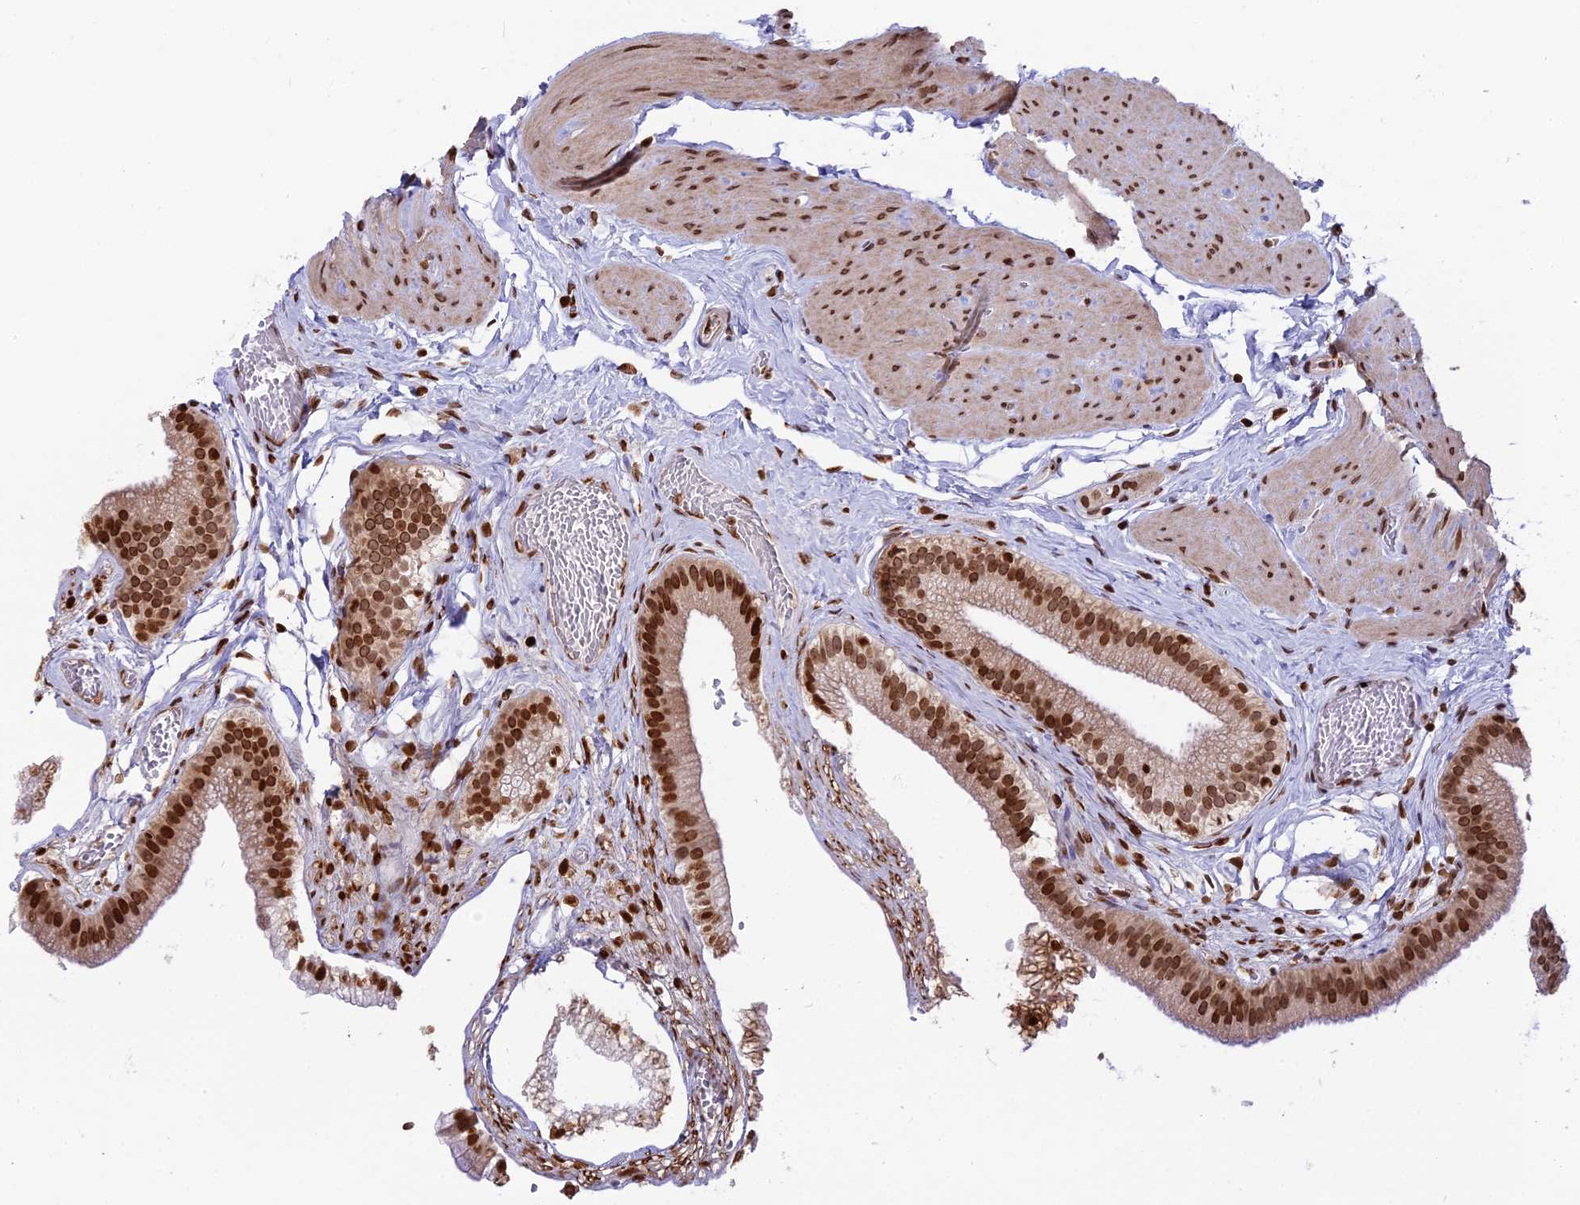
{"staining": {"intensity": "strong", "quantity": ">75%", "location": "nuclear"}, "tissue": "gallbladder", "cell_type": "Glandular cells", "image_type": "normal", "snomed": [{"axis": "morphology", "description": "Normal tissue, NOS"}, {"axis": "topography", "description": "Gallbladder"}], "caption": "IHC (DAB) staining of unremarkable gallbladder shows strong nuclear protein expression in about >75% of glandular cells. (brown staining indicates protein expression, while blue staining denotes nuclei).", "gene": "TET2", "patient": {"sex": "female", "age": 54}}